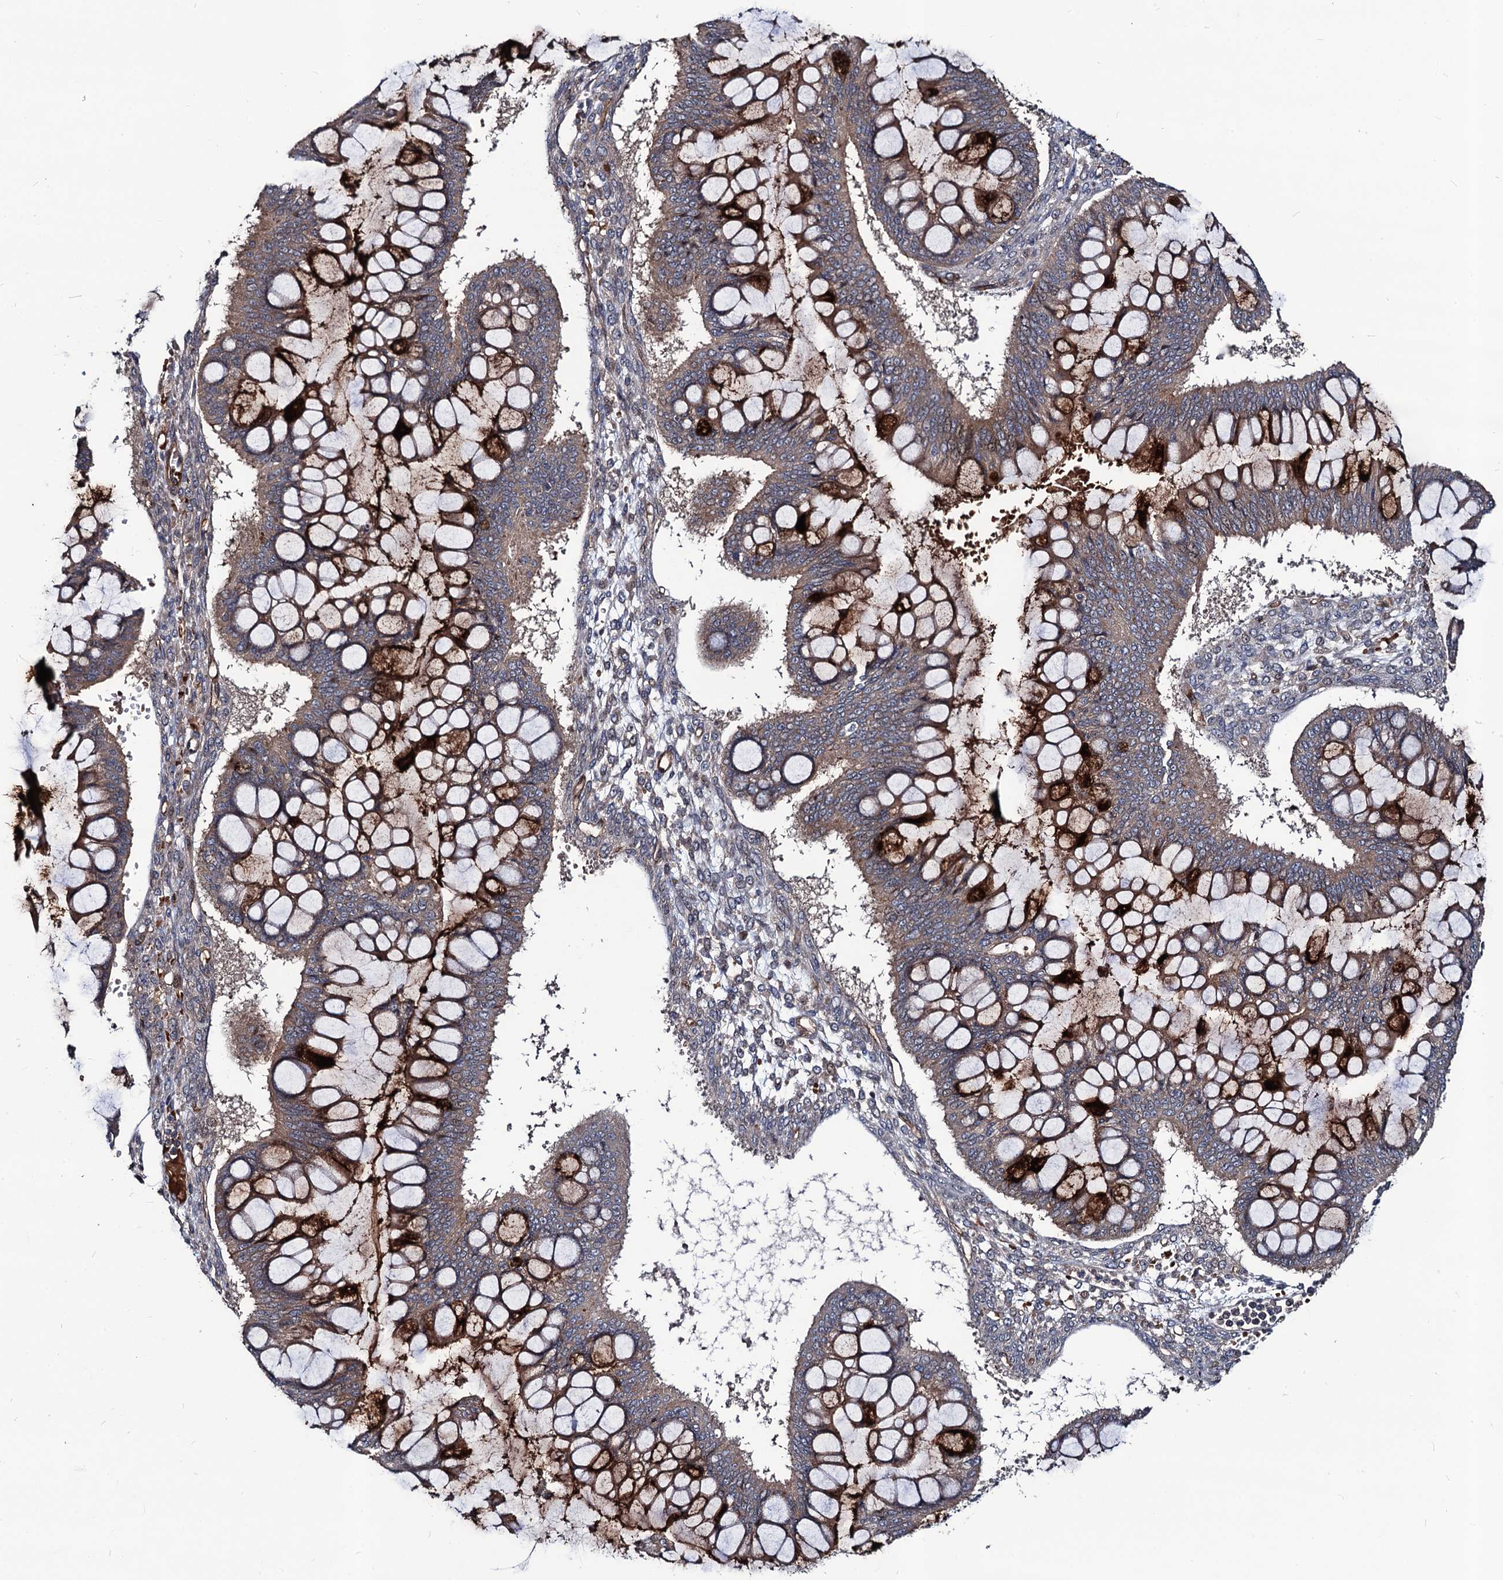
{"staining": {"intensity": "strong", "quantity": "25%-75%", "location": "cytoplasmic/membranous"}, "tissue": "ovarian cancer", "cell_type": "Tumor cells", "image_type": "cancer", "snomed": [{"axis": "morphology", "description": "Cystadenocarcinoma, mucinous, NOS"}, {"axis": "topography", "description": "Ovary"}], "caption": "Human mucinous cystadenocarcinoma (ovarian) stained with a protein marker shows strong staining in tumor cells.", "gene": "KXD1", "patient": {"sex": "female", "age": 73}}